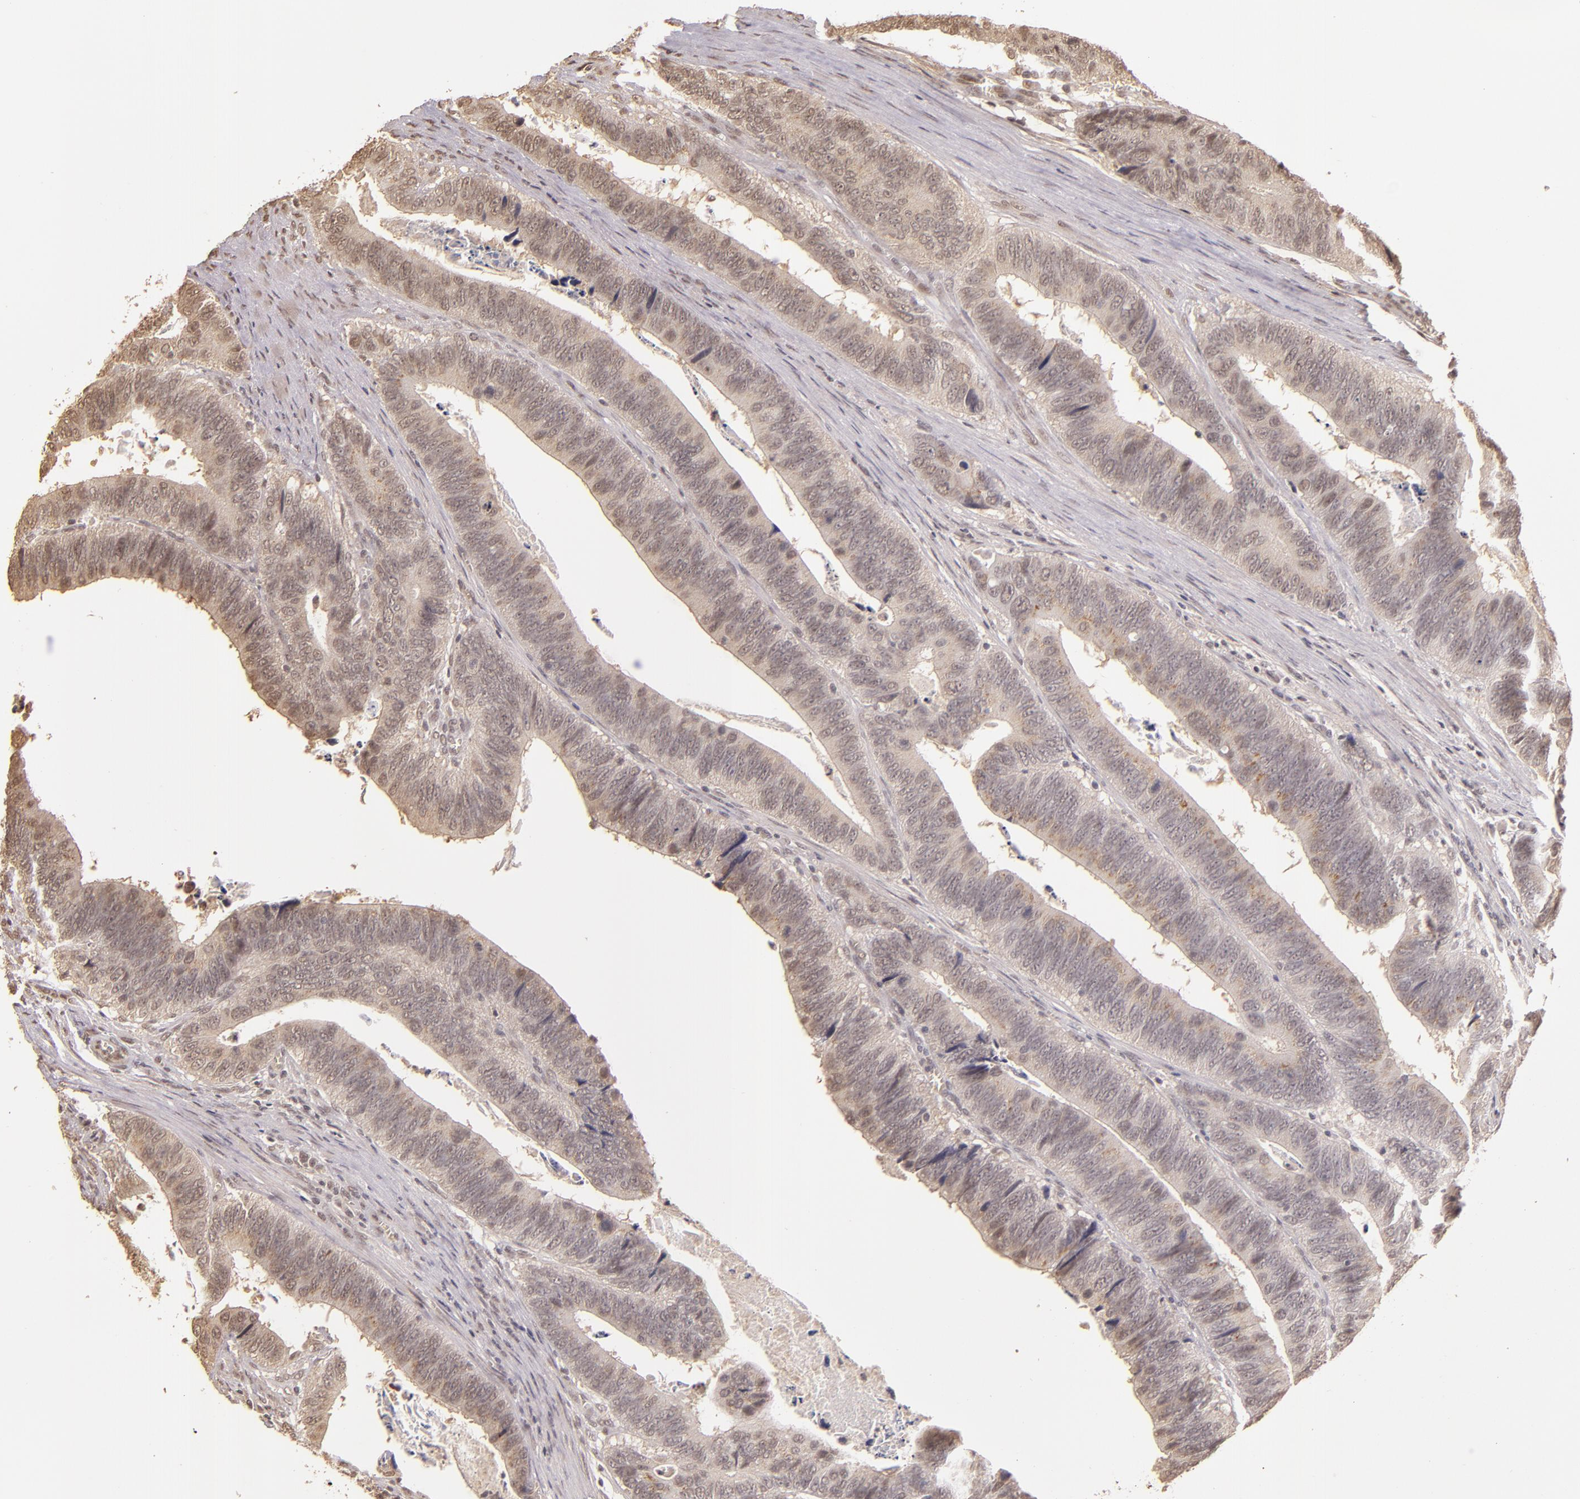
{"staining": {"intensity": "moderate", "quantity": "25%-75%", "location": "nuclear"}, "tissue": "colorectal cancer", "cell_type": "Tumor cells", "image_type": "cancer", "snomed": [{"axis": "morphology", "description": "Adenocarcinoma, NOS"}, {"axis": "topography", "description": "Colon"}], "caption": "About 25%-75% of tumor cells in human colorectal cancer (adenocarcinoma) display moderate nuclear protein expression as visualized by brown immunohistochemical staining.", "gene": "CUL1", "patient": {"sex": "male", "age": 72}}